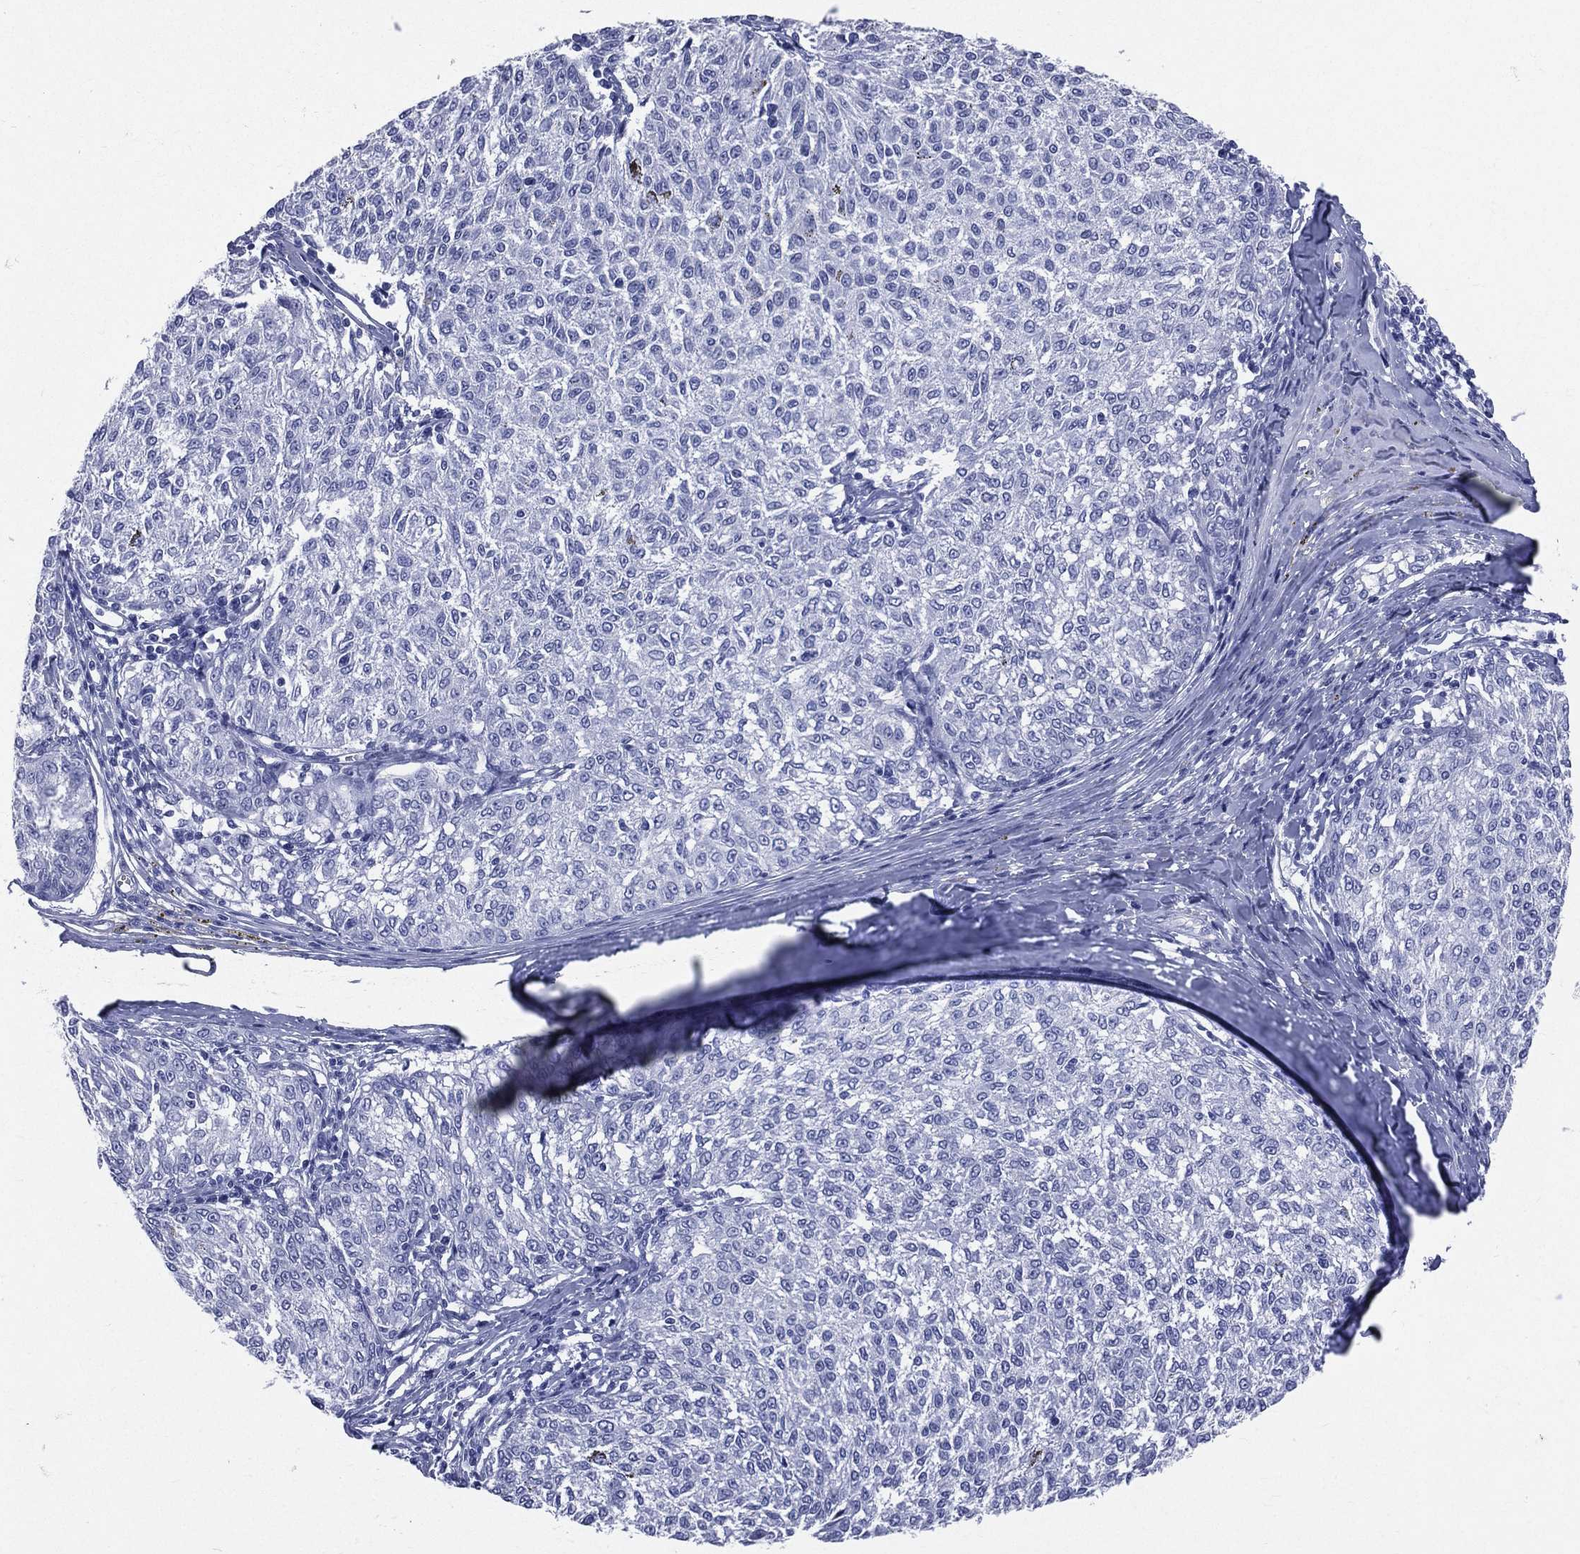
{"staining": {"intensity": "negative", "quantity": "none", "location": "none"}, "tissue": "melanoma", "cell_type": "Tumor cells", "image_type": "cancer", "snomed": [{"axis": "morphology", "description": "Malignant melanoma, NOS"}, {"axis": "topography", "description": "Skin"}], "caption": "High magnification brightfield microscopy of melanoma stained with DAB (3,3'-diaminobenzidine) (brown) and counterstained with hematoxylin (blue): tumor cells show no significant positivity.", "gene": "CYLC1", "patient": {"sex": "female", "age": 72}}